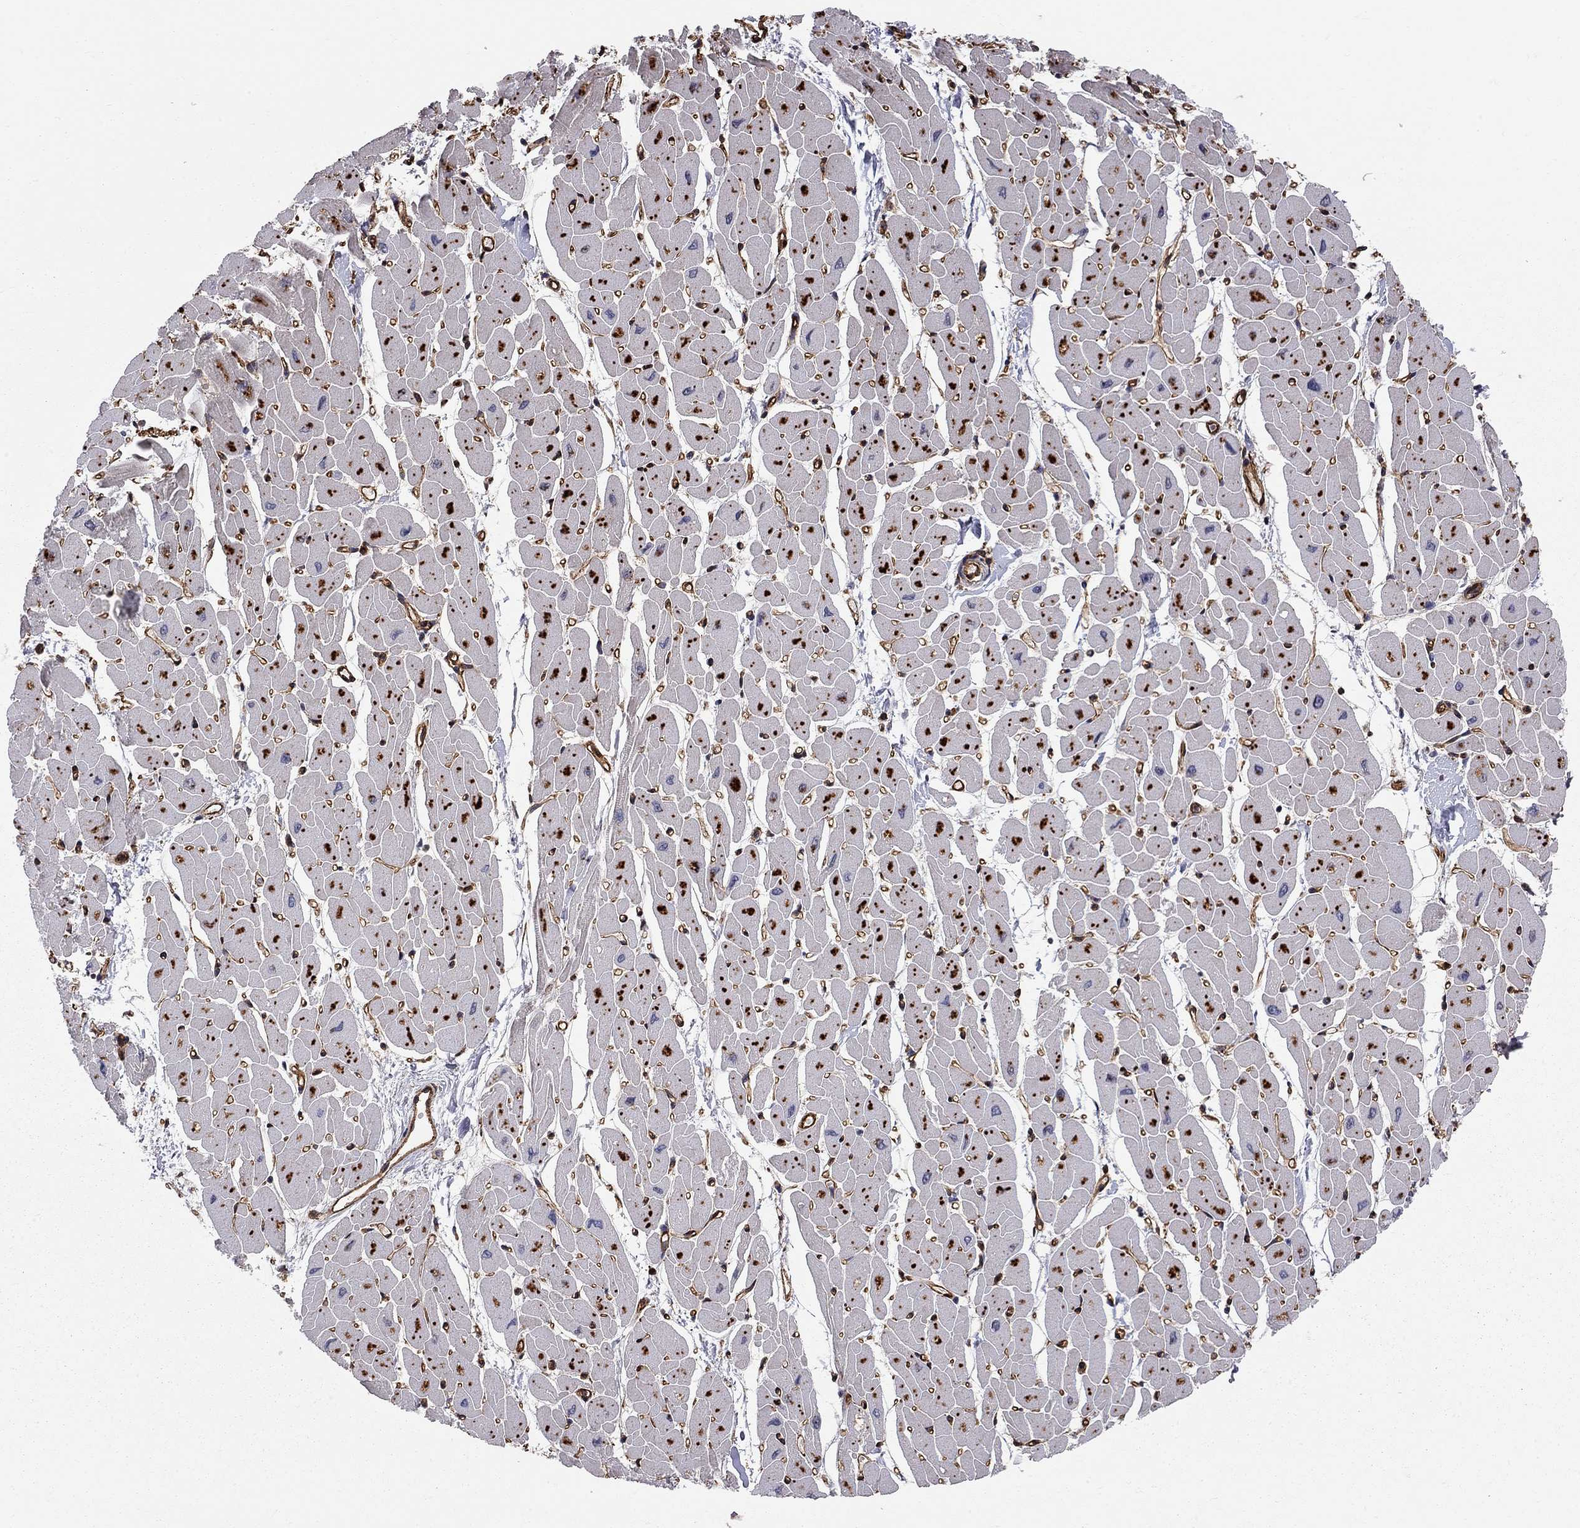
{"staining": {"intensity": "negative", "quantity": "none", "location": "none"}, "tissue": "heart muscle", "cell_type": "Cardiomyocytes", "image_type": "normal", "snomed": [{"axis": "morphology", "description": "Normal tissue, NOS"}, {"axis": "topography", "description": "Heart"}], "caption": "A photomicrograph of heart muscle stained for a protein exhibits no brown staining in cardiomyocytes. (IHC, brightfield microscopy, high magnification).", "gene": "RASEF", "patient": {"sex": "male", "age": 57}}